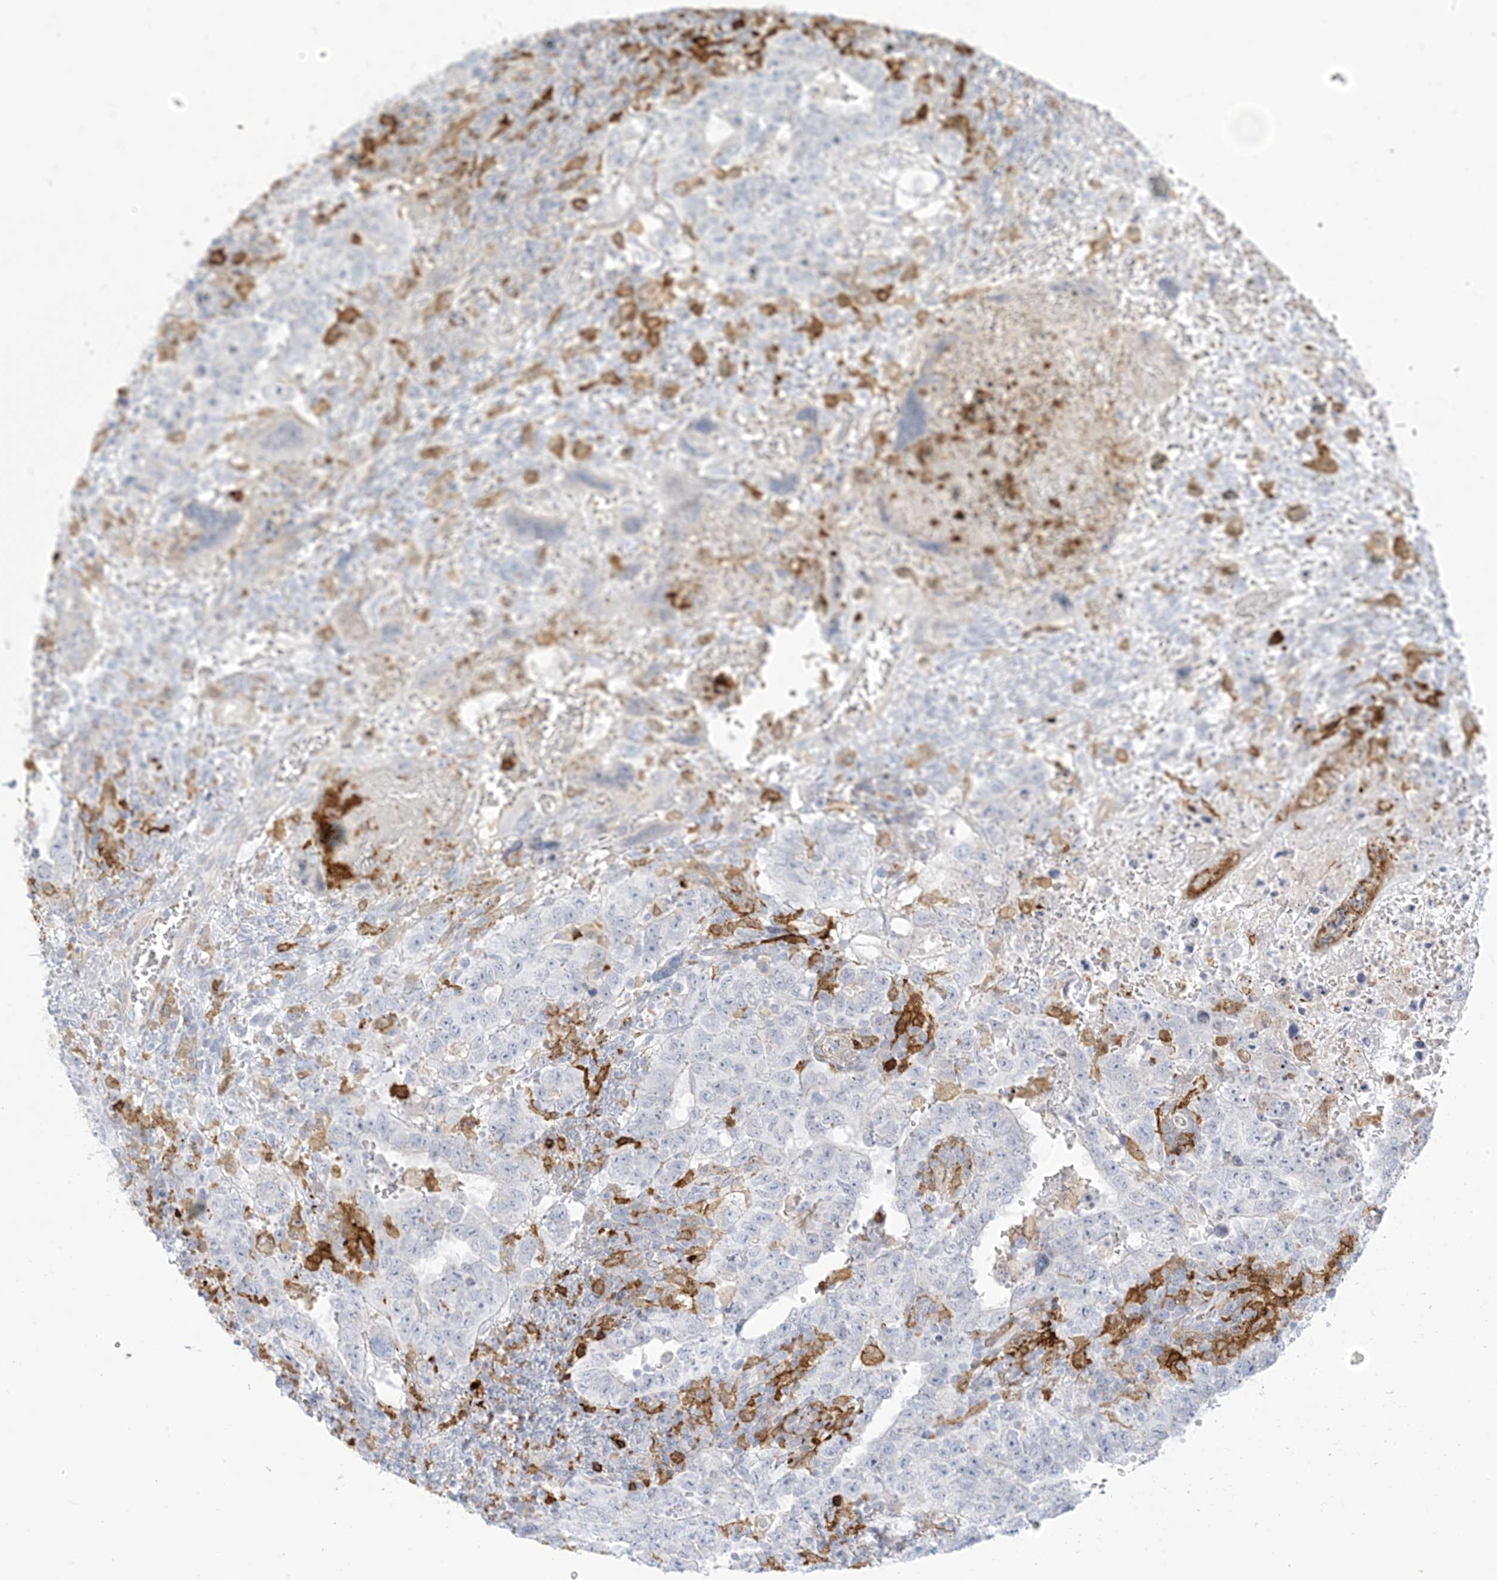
{"staining": {"intensity": "negative", "quantity": "none", "location": "none"}, "tissue": "testis cancer", "cell_type": "Tumor cells", "image_type": "cancer", "snomed": [{"axis": "morphology", "description": "Carcinoma, Embryonal, NOS"}, {"axis": "topography", "description": "Testis"}], "caption": "IHC micrograph of embryonal carcinoma (testis) stained for a protein (brown), which shows no expression in tumor cells.", "gene": "ICMT", "patient": {"sex": "male", "age": 26}}